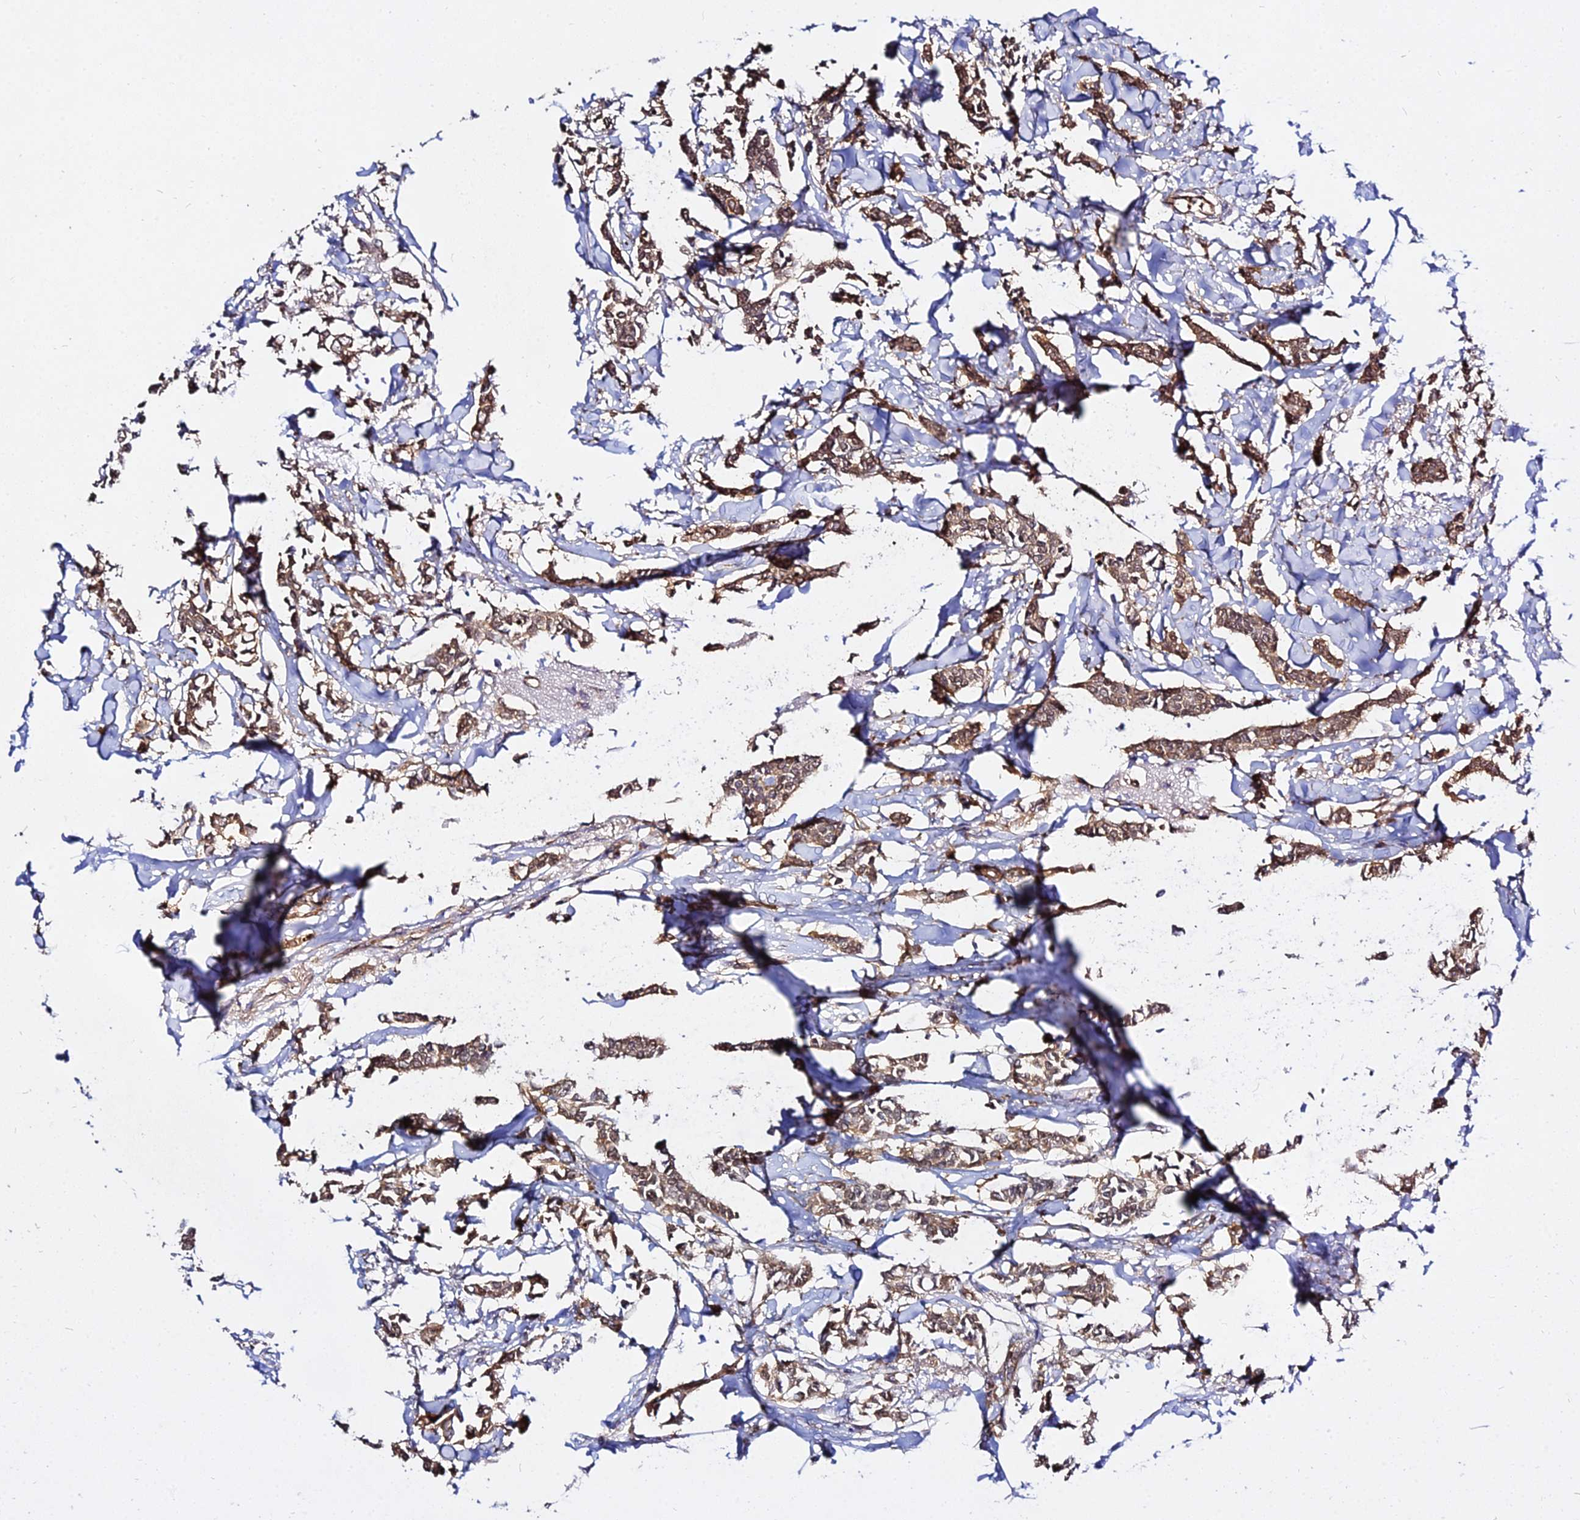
{"staining": {"intensity": "moderate", "quantity": ">75%", "location": "cytoplasmic/membranous"}, "tissue": "breast cancer", "cell_type": "Tumor cells", "image_type": "cancer", "snomed": [{"axis": "morphology", "description": "Duct carcinoma"}, {"axis": "topography", "description": "Breast"}], "caption": "A micrograph of breast cancer (infiltrating ductal carcinoma) stained for a protein shows moderate cytoplasmic/membranous brown staining in tumor cells.", "gene": "GRTP1", "patient": {"sex": "female", "age": 41}}